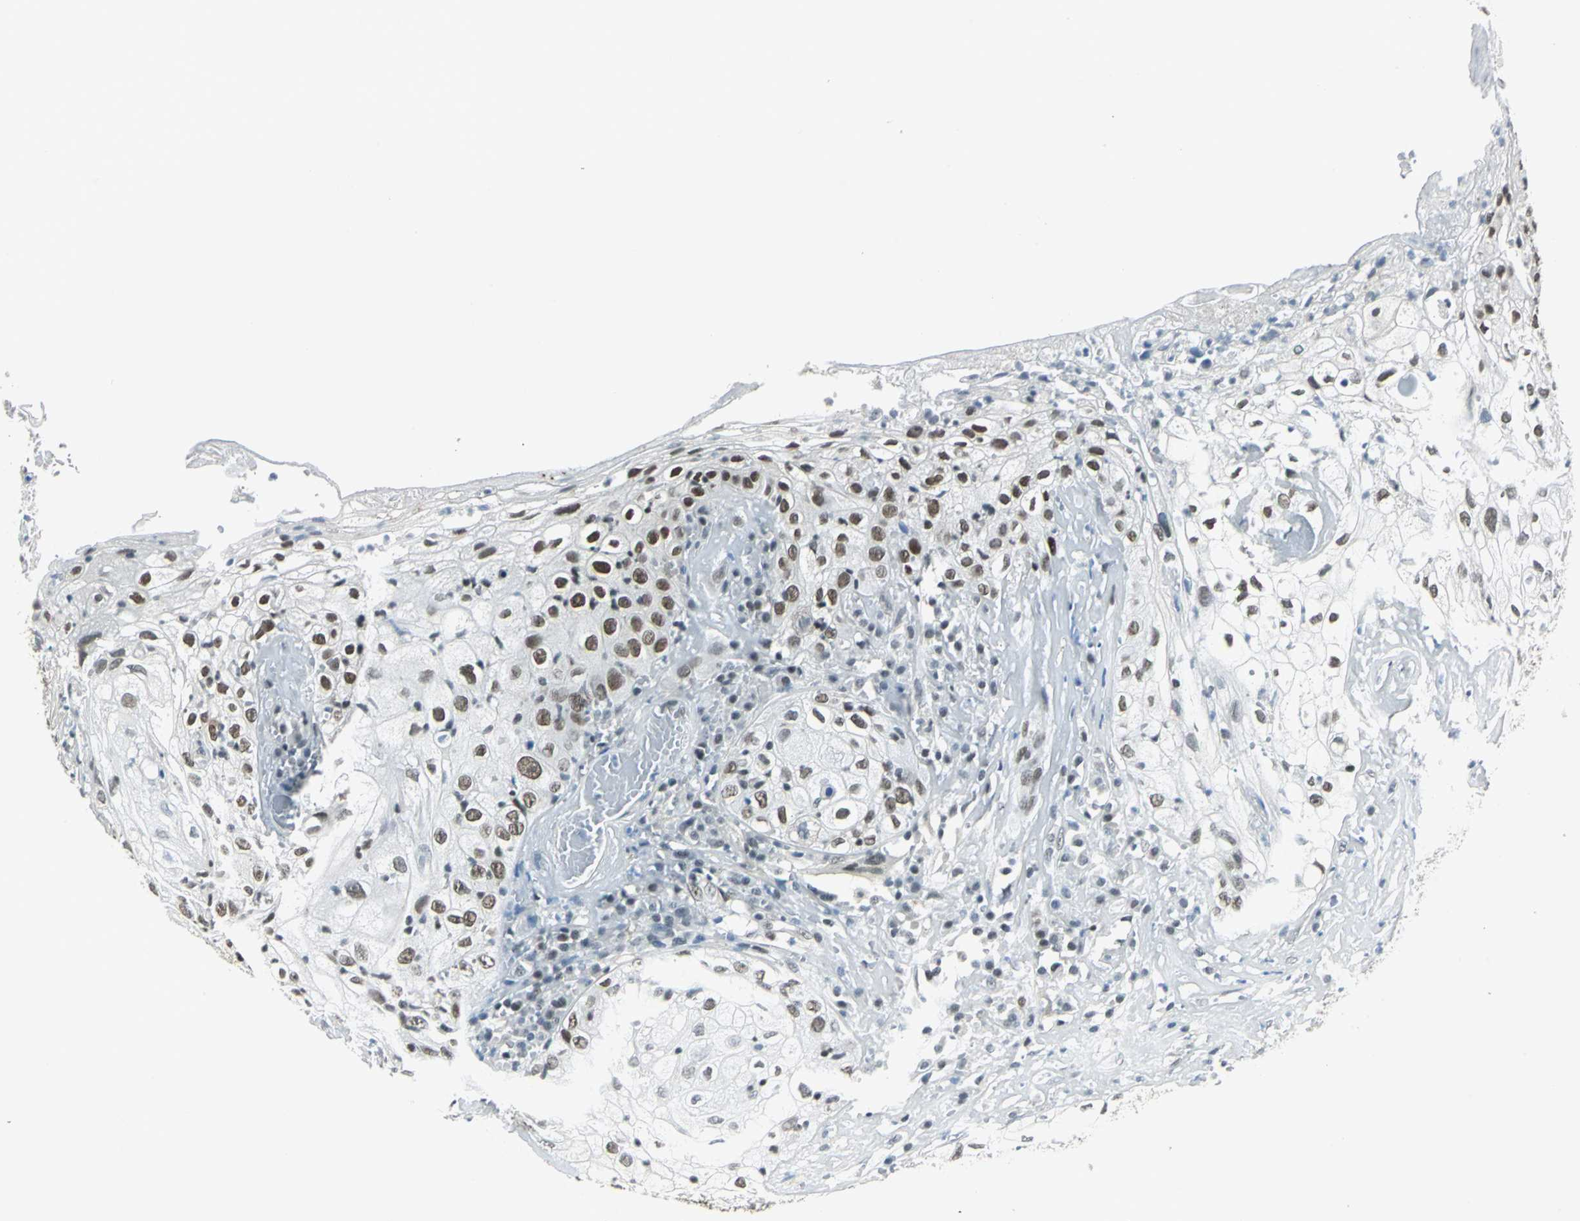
{"staining": {"intensity": "moderate", "quantity": "25%-75%", "location": "nuclear"}, "tissue": "skin cancer", "cell_type": "Tumor cells", "image_type": "cancer", "snomed": [{"axis": "morphology", "description": "Squamous cell carcinoma, NOS"}, {"axis": "topography", "description": "Skin"}], "caption": "This micrograph exhibits skin cancer stained with immunohistochemistry (IHC) to label a protein in brown. The nuclear of tumor cells show moderate positivity for the protein. Nuclei are counter-stained blue.", "gene": "ADNP", "patient": {"sex": "male", "age": 65}}